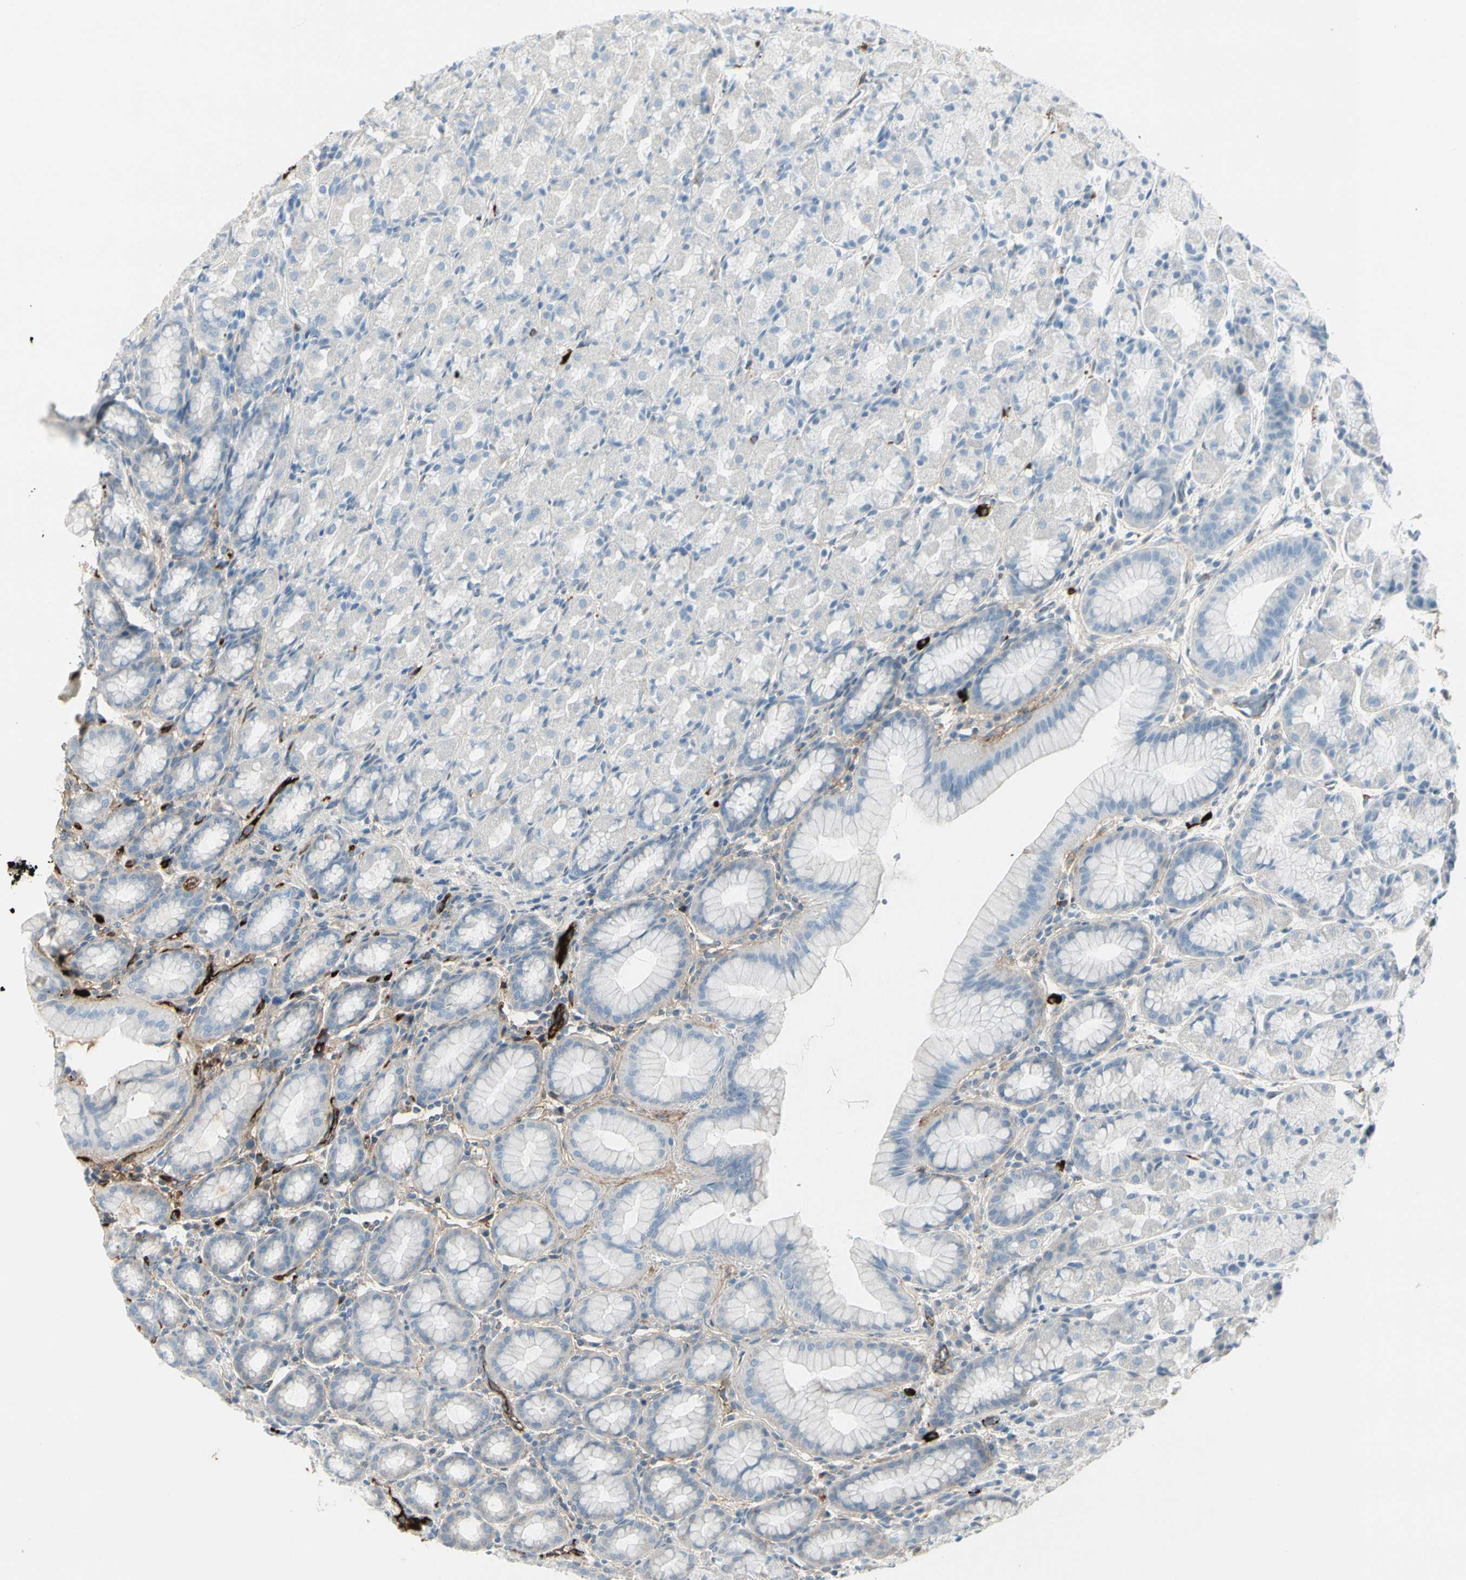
{"staining": {"intensity": "weak", "quantity": "<25%", "location": "cytoplasmic/membranous"}, "tissue": "stomach", "cell_type": "Glandular cells", "image_type": "normal", "snomed": [{"axis": "morphology", "description": "Normal tissue, NOS"}, {"axis": "topography", "description": "Stomach, upper"}], "caption": "Immunohistochemical staining of normal stomach exhibits no significant staining in glandular cells. Nuclei are stained in blue.", "gene": "IGHG1", "patient": {"sex": "male", "age": 68}}